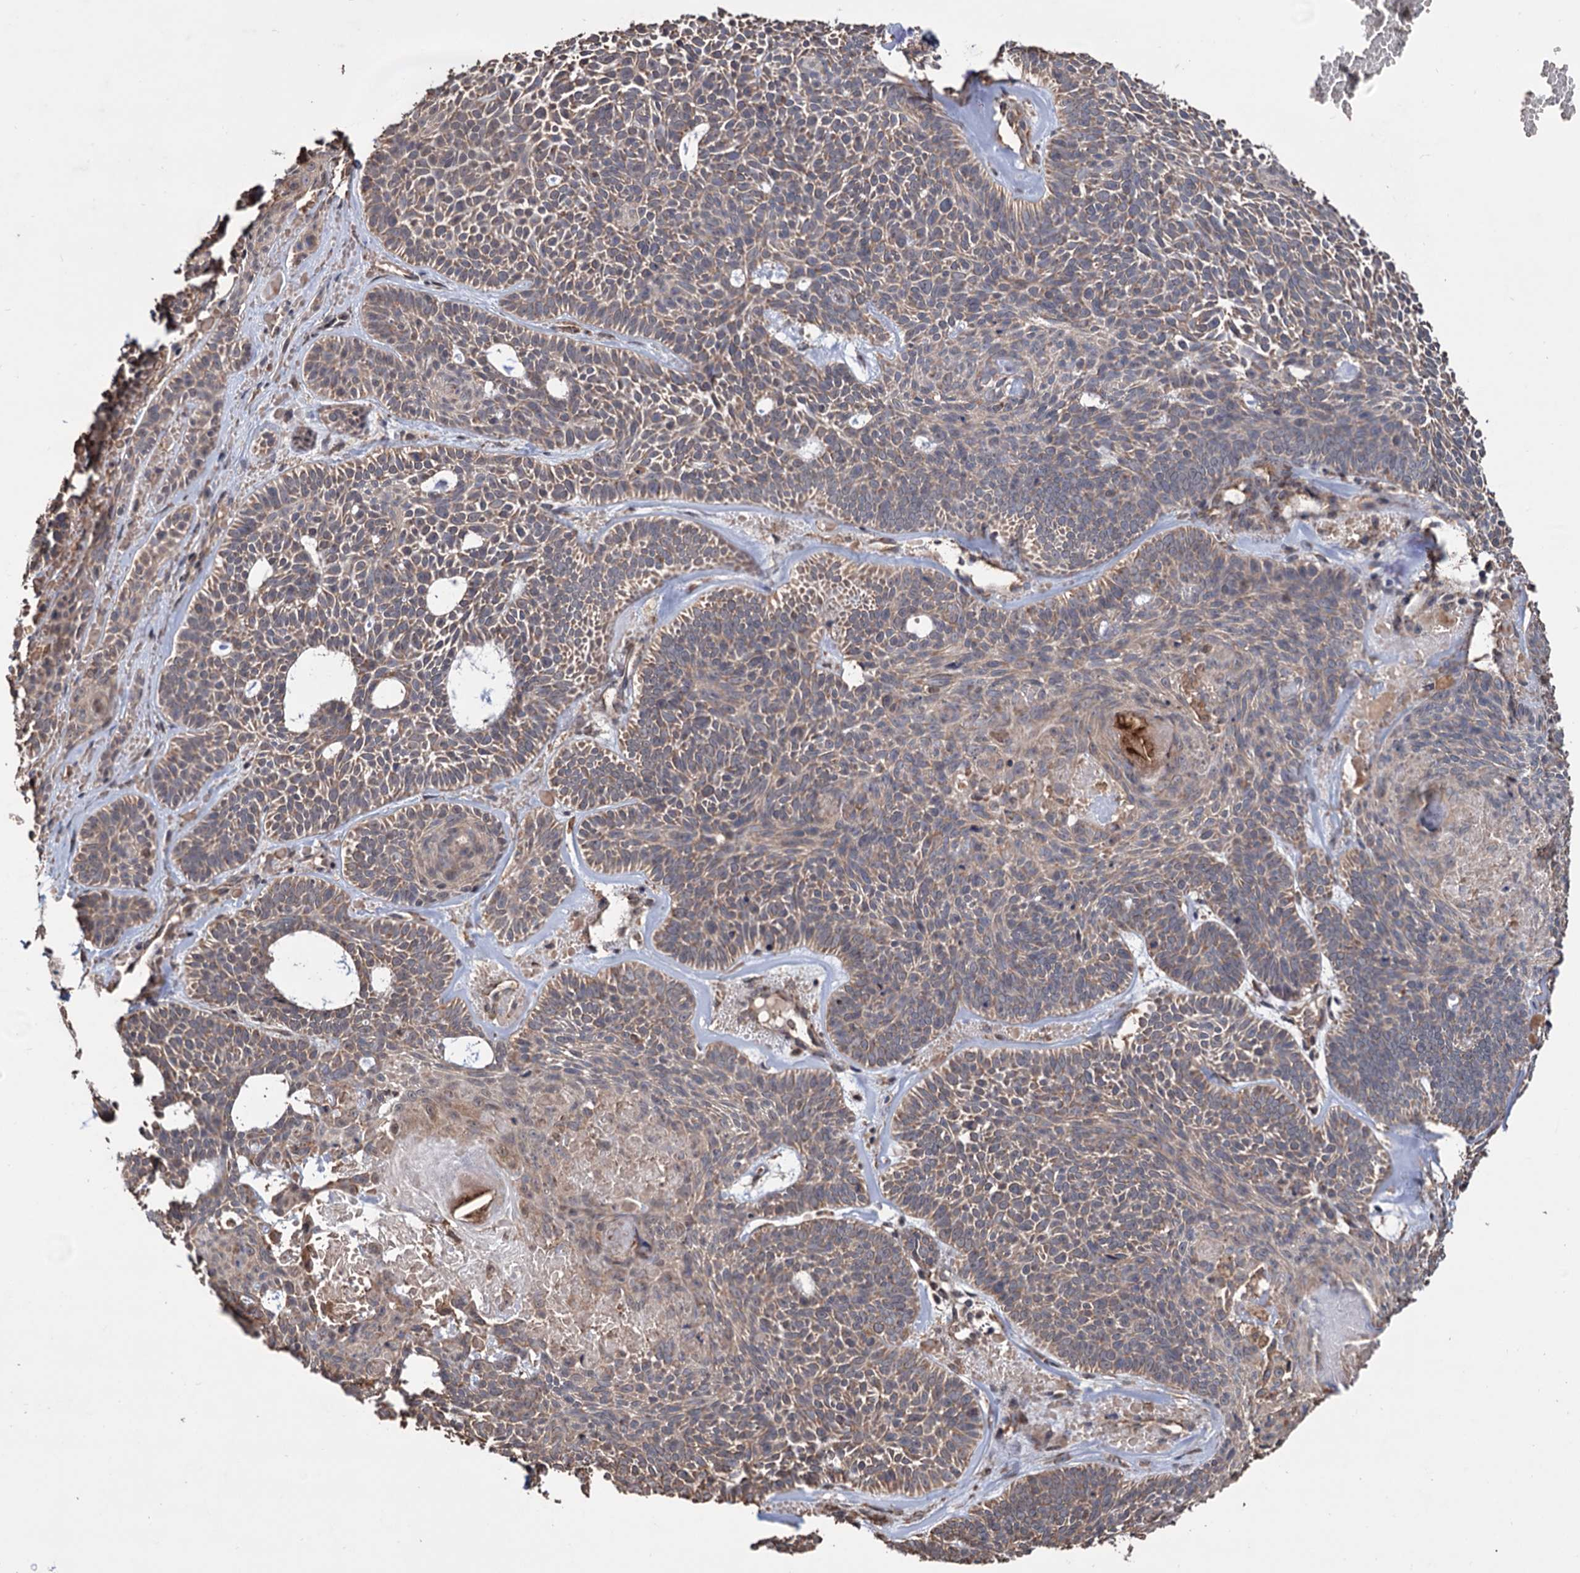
{"staining": {"intensity": "weak", "quantity": ">75%", "location": "cytoplasmic/membranous"}, "tissue": "skin cancer", "cell_type": "Tumor cells", "image_type": "cancer", "snomed": [{"axis": "morphology", "description": "Basal cell carcinoma"}, {"axis": "topography", "description": "Skin"}], "caption": "DAB (3,3'-diaminobenzidine) immunohistochemical staining of basal cell carcinoma (skin) reveals weak cytoplasmic/membranous protein staining in approximately >75% of tumor cells. The protein of interest is shown in brown color, while the nuclei are stained blue.", "gene": "TBC1D12", "patient": {"sex": "male", "age": 85}}